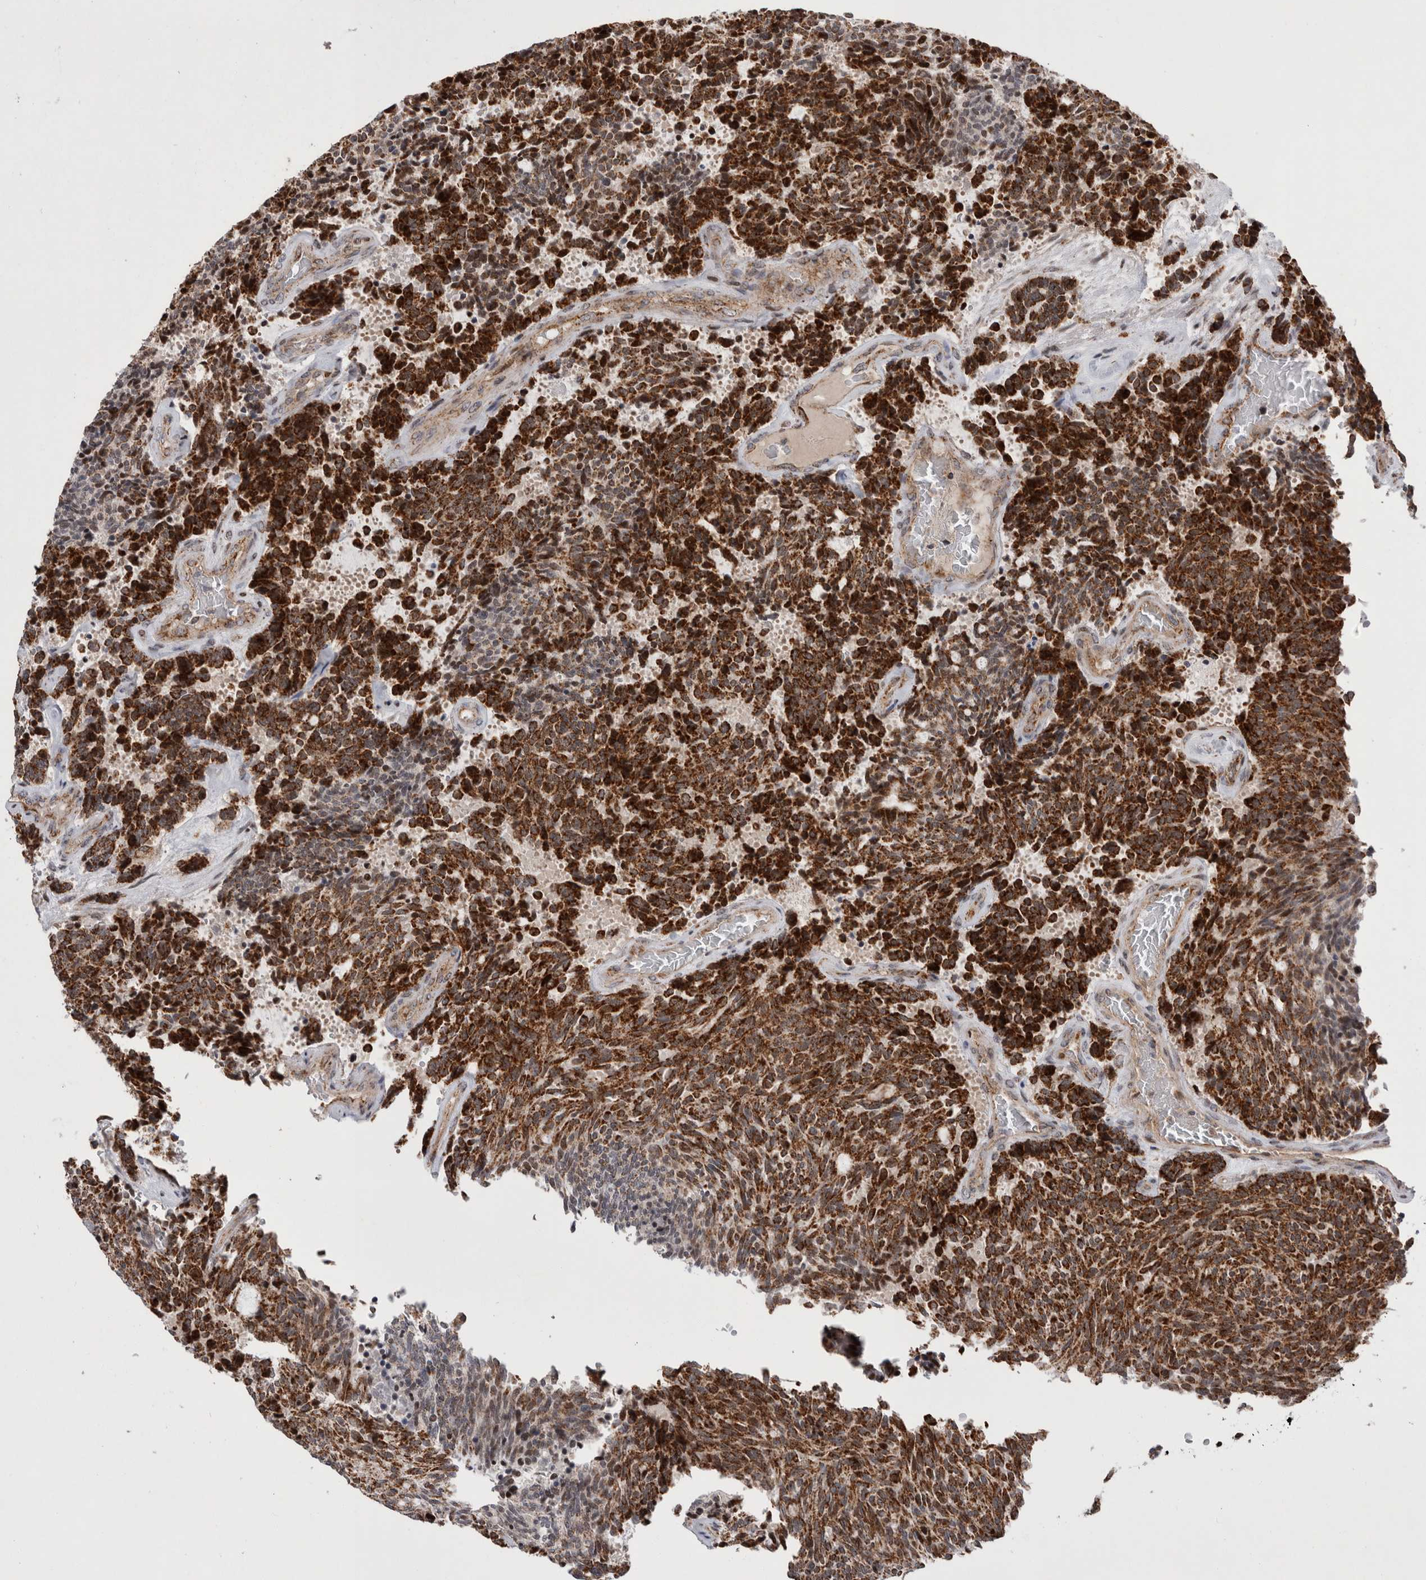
{"staining": {"intensity": "strong", "quantity": ">75%", "location": "cytoplasmic/membranous"}, "tissue": "carcinoid", "cell_type": "Tumor cells", "image_type": "cancer", "snomed": [{"axis": "morphology", "description": "Carcinoid, malignant, NOS"}, {"axis": "topography", "description": "Pancreas"}], "caption": "IHC photomicrograph of carcinoid stained for a protein (brown), which shows high levels of strong cytoplasmic/membranous positivity in about >75% of tumor cells.", "gene": "MRPL37", "patient": {"sex": "female", "age": 54}}